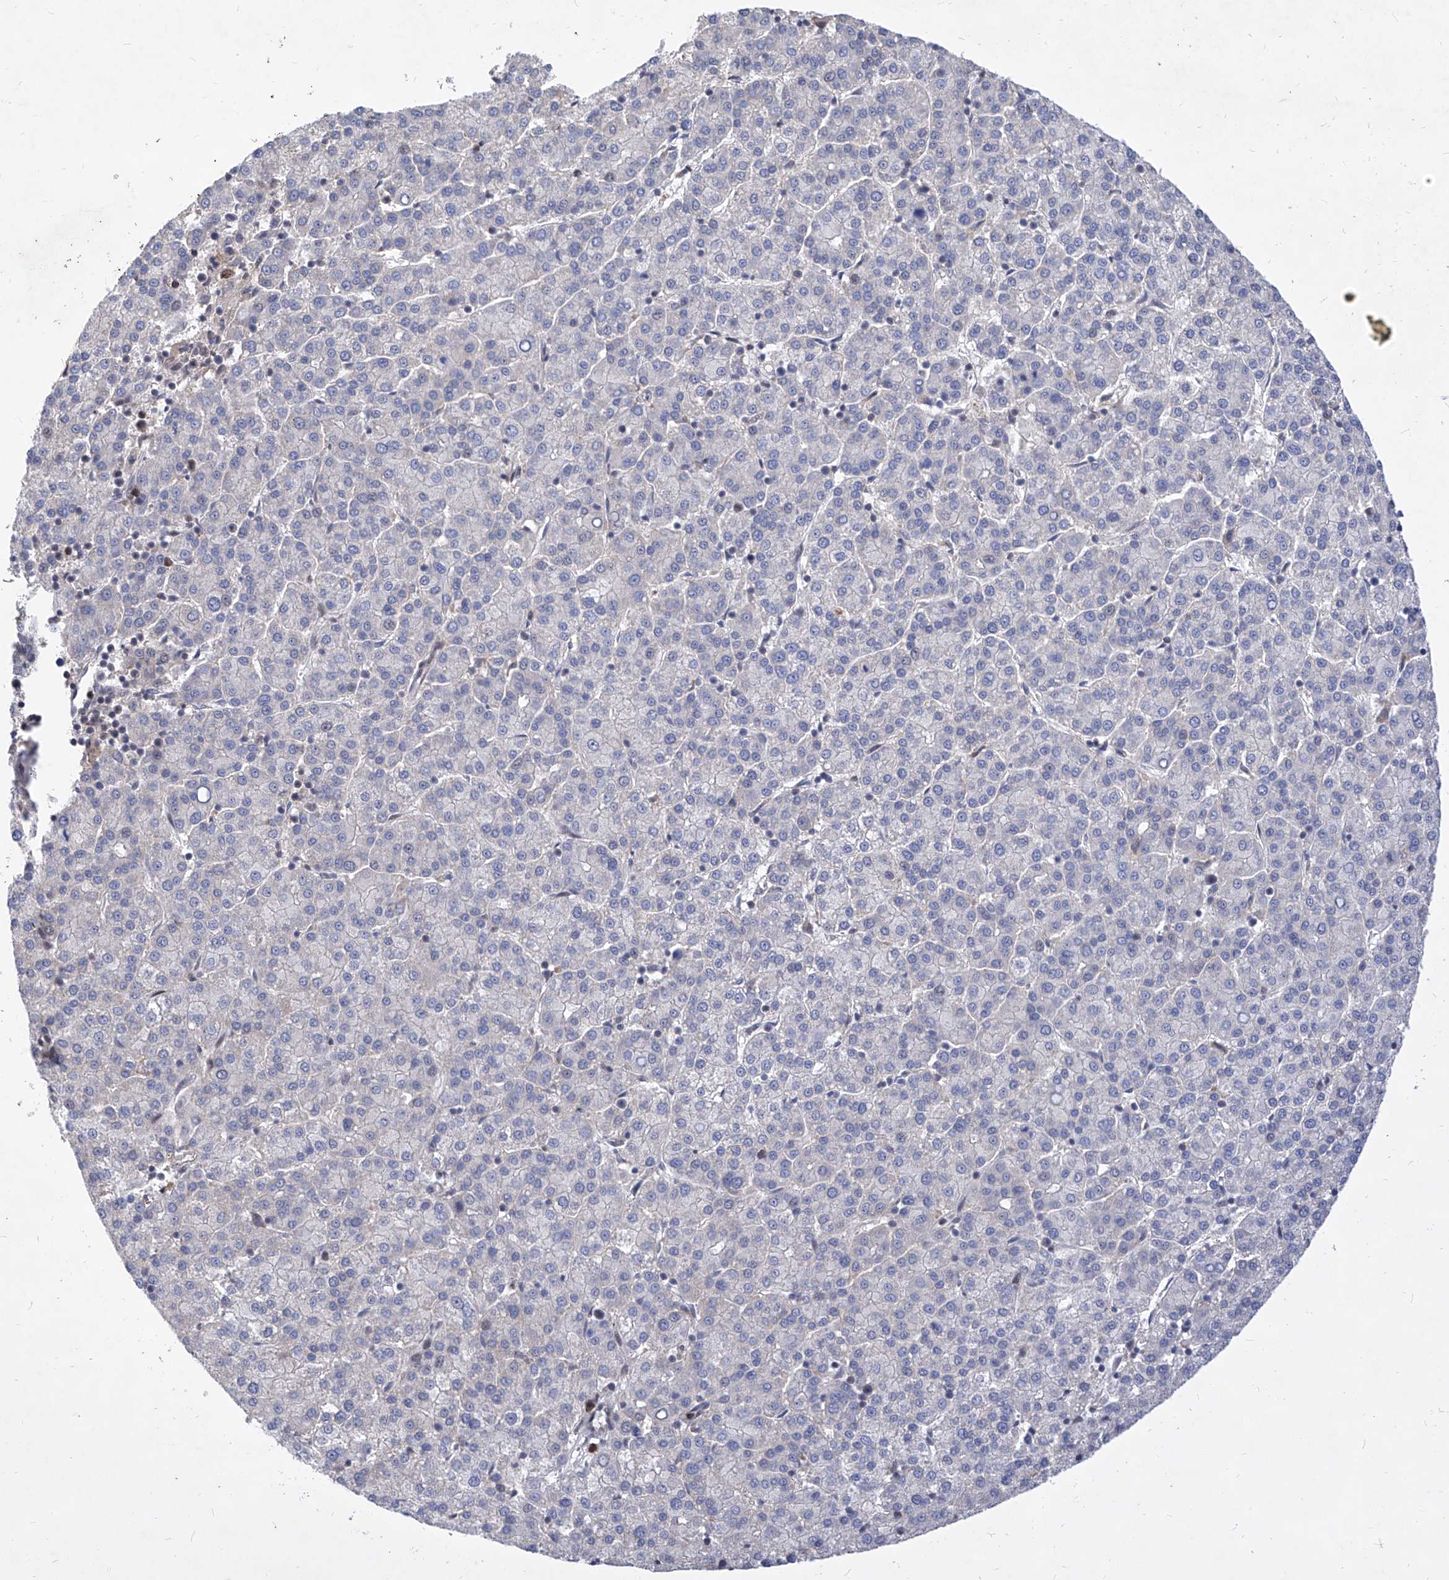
{"staining": {"intensity": "negative", "quantity": "none", "location": "none"}, "tissue": "liver cancer", "cell_type": "Tumor cells", "image_type": "cancer", "snomed": [{"axis": "morphology", "description": "Carcinoma, Hepatocellular, NOS"}, {"axis": "topography", "description": "Liver"}], "caption": "Protein analysis of liver cancer (hepatocellular carcinoma) exhibits no significant expression in tumor cells.", "gene": "LGR4", "patient": {"sex": "female", "age": 58}}